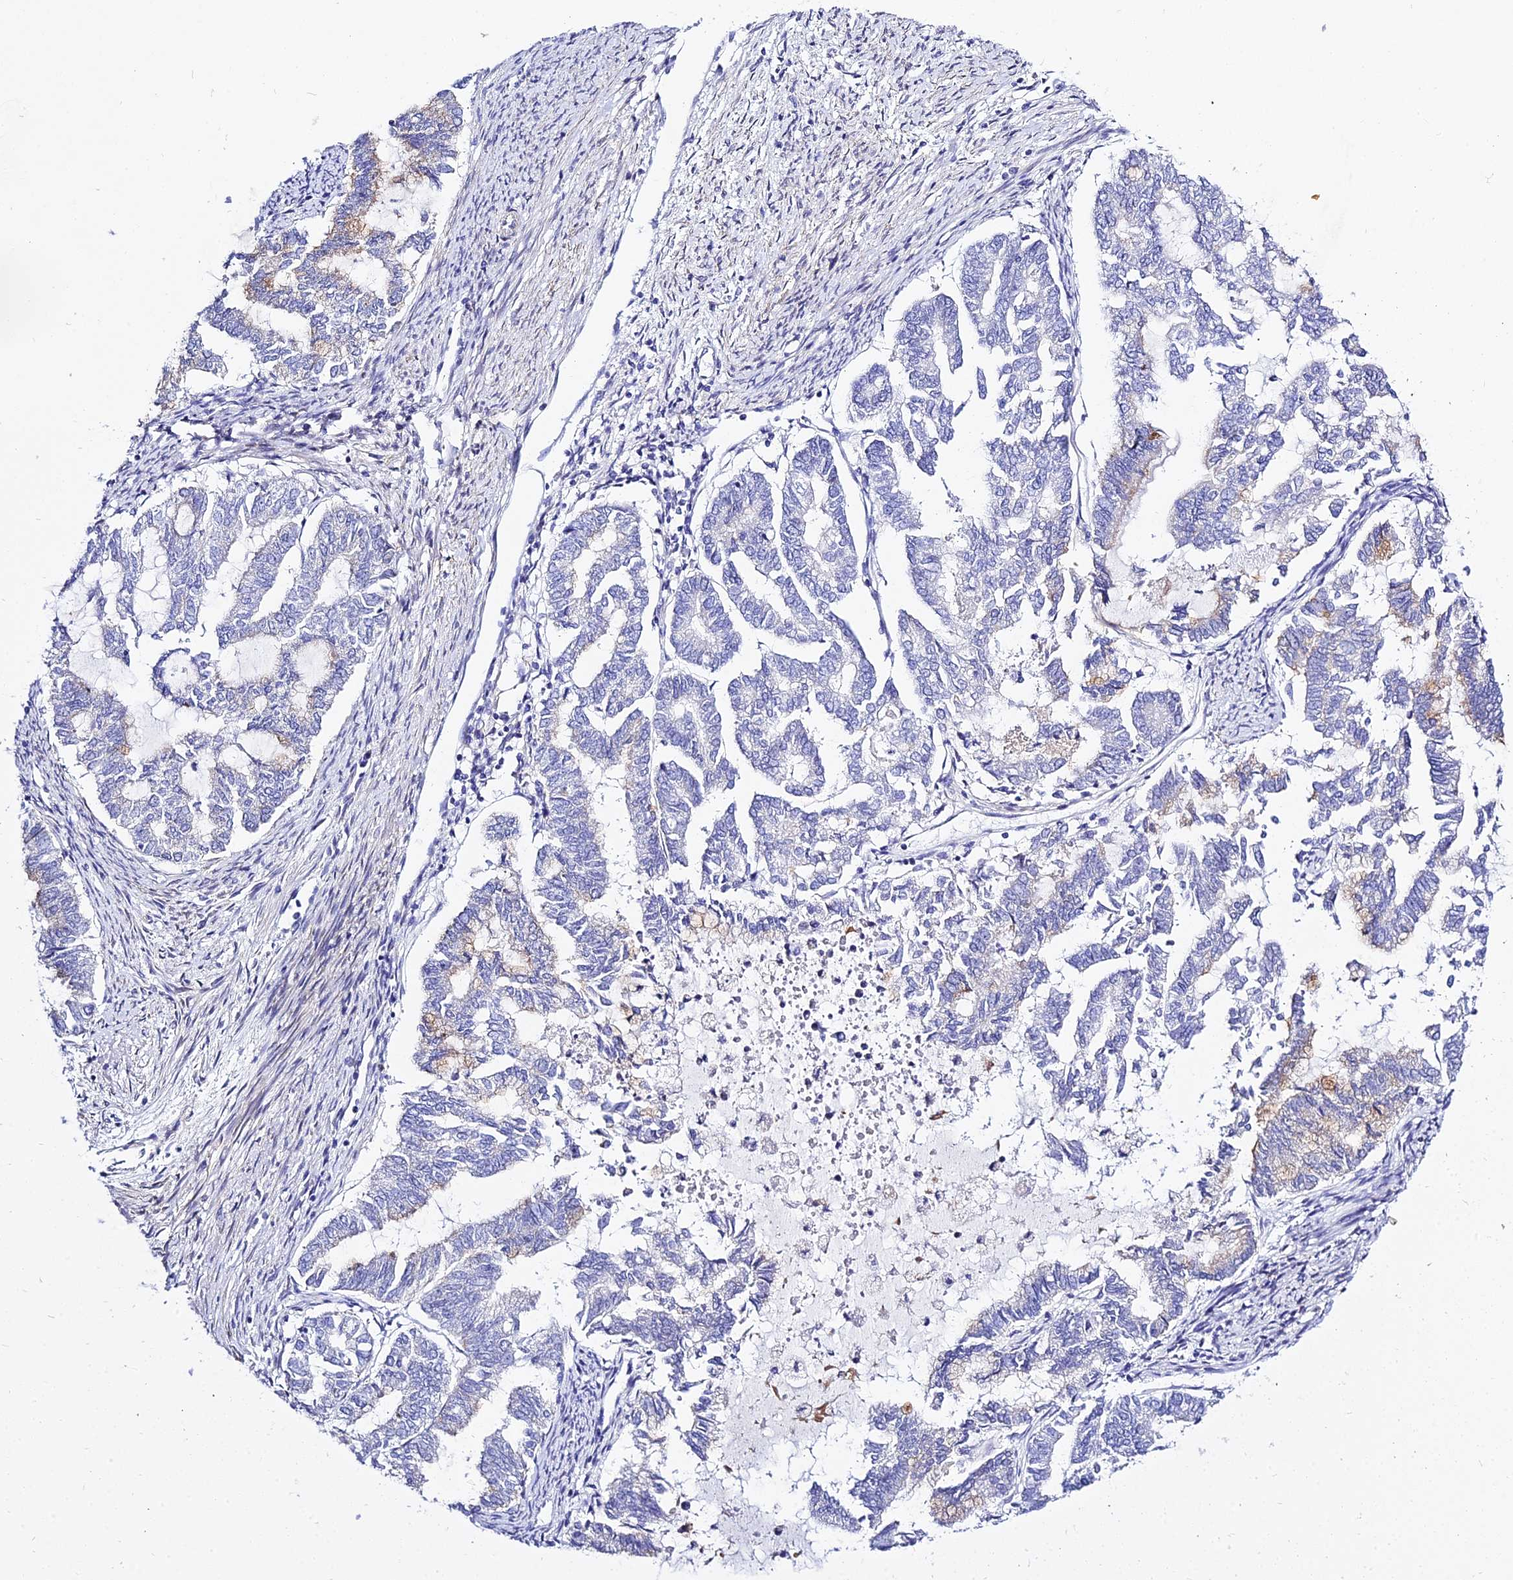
{"staining": {"intensity": "negative", "quantity": "none", "location": "none"}, "tissue": "endometrial cancer", "cell_type": "Tumor cells", "image_type": "cancer", "snomed": [{"axis": "morphology", "description": "Adenocarcinoma, NOS"}, {"axis": "topography", "description": "Endometrium"}], "caption": "Tumor cells are negative for brown protein staining in endometrial adenocarcinoma.", "gene": "ZNF628", "patient": {"sex": "female", "age": 79}}